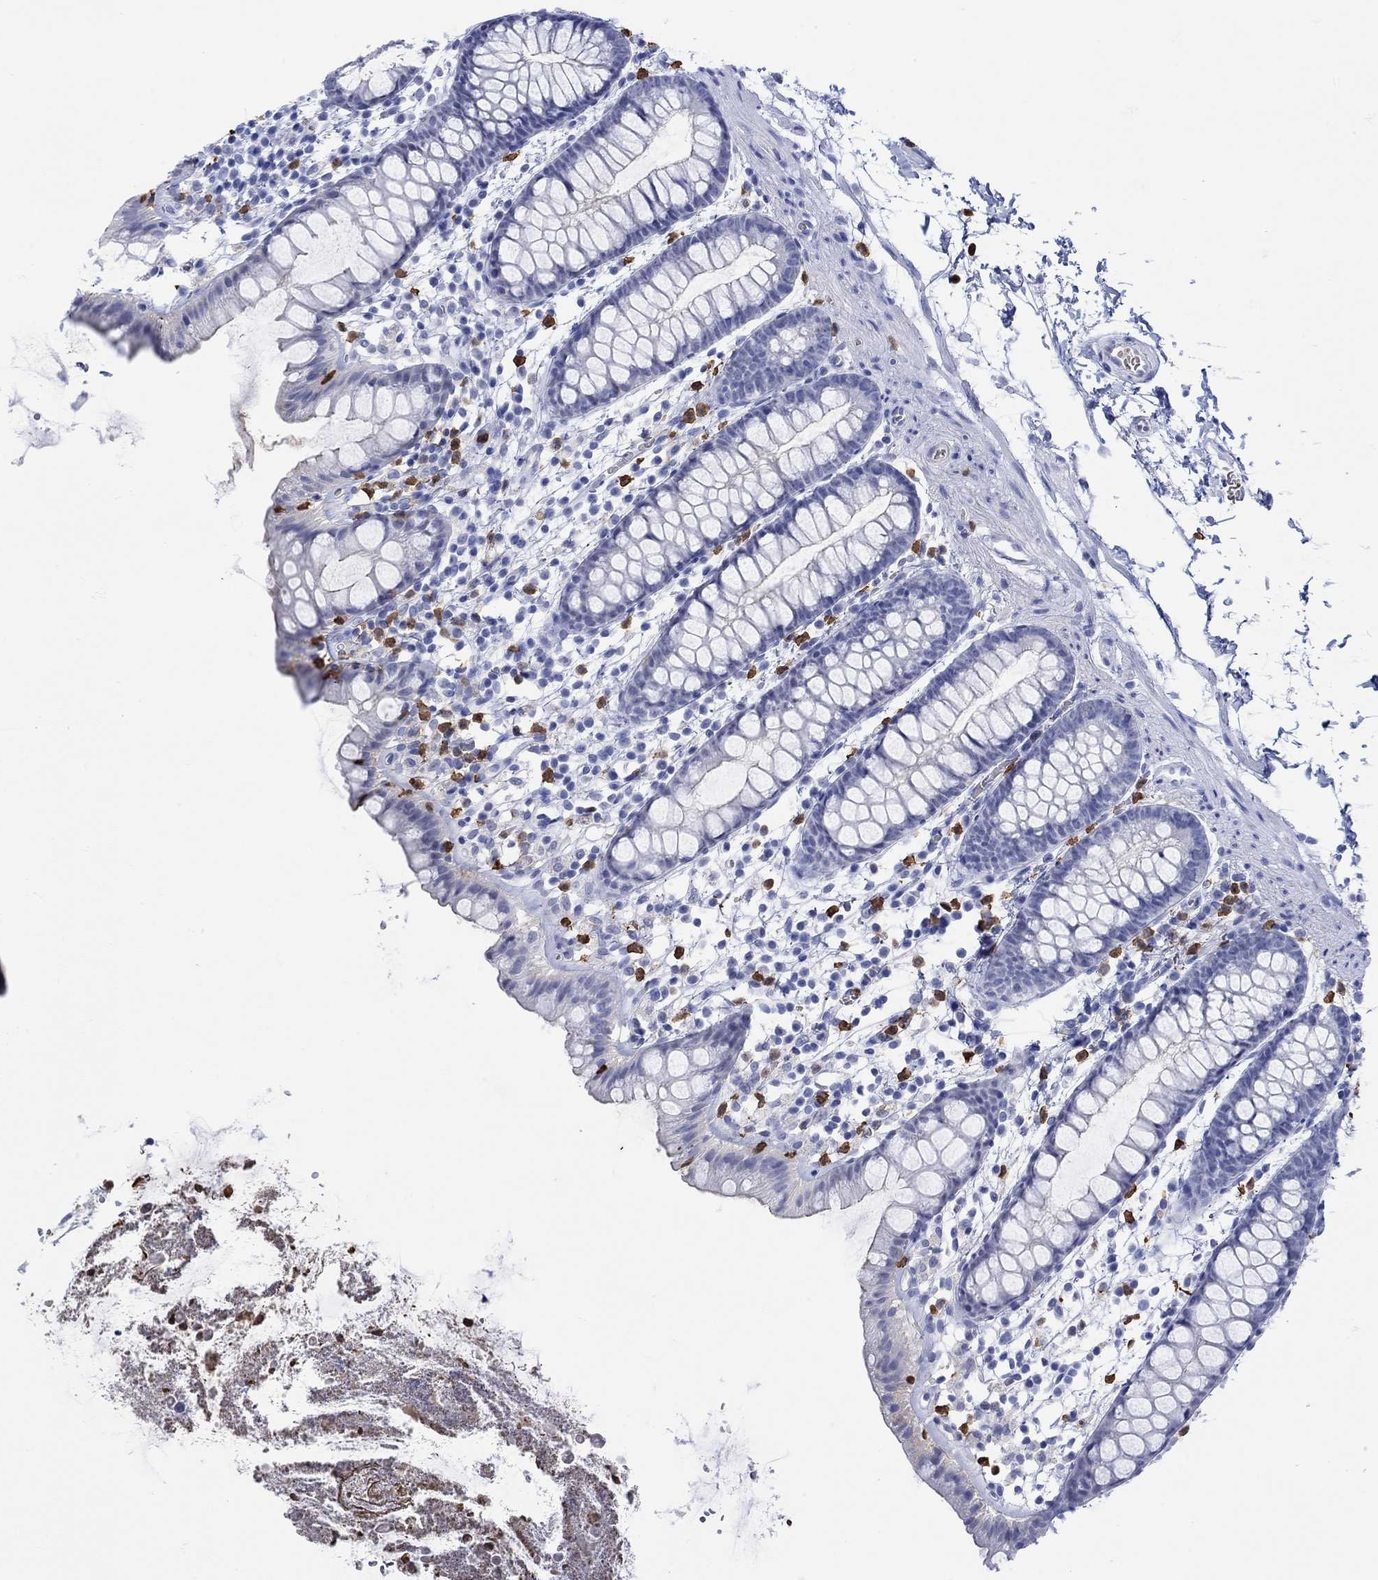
{"staining": {"intensity": "negative", "quantity": "none", "location": "none"}, "tissue": "rectum", "cell_type": "Glandular cells", "image_type": "normal", "snomed": [{"axis": "morphology", "description": "Normal tissue, NOS"}, {"axis": "topography", "description": "Rectum"}], "caption": "There is no significant expression in glandular cells of rectum. Nuclei are stained in blue.", "gene": "LINGO3", "patient": {"sex": "male", "age": 57}}